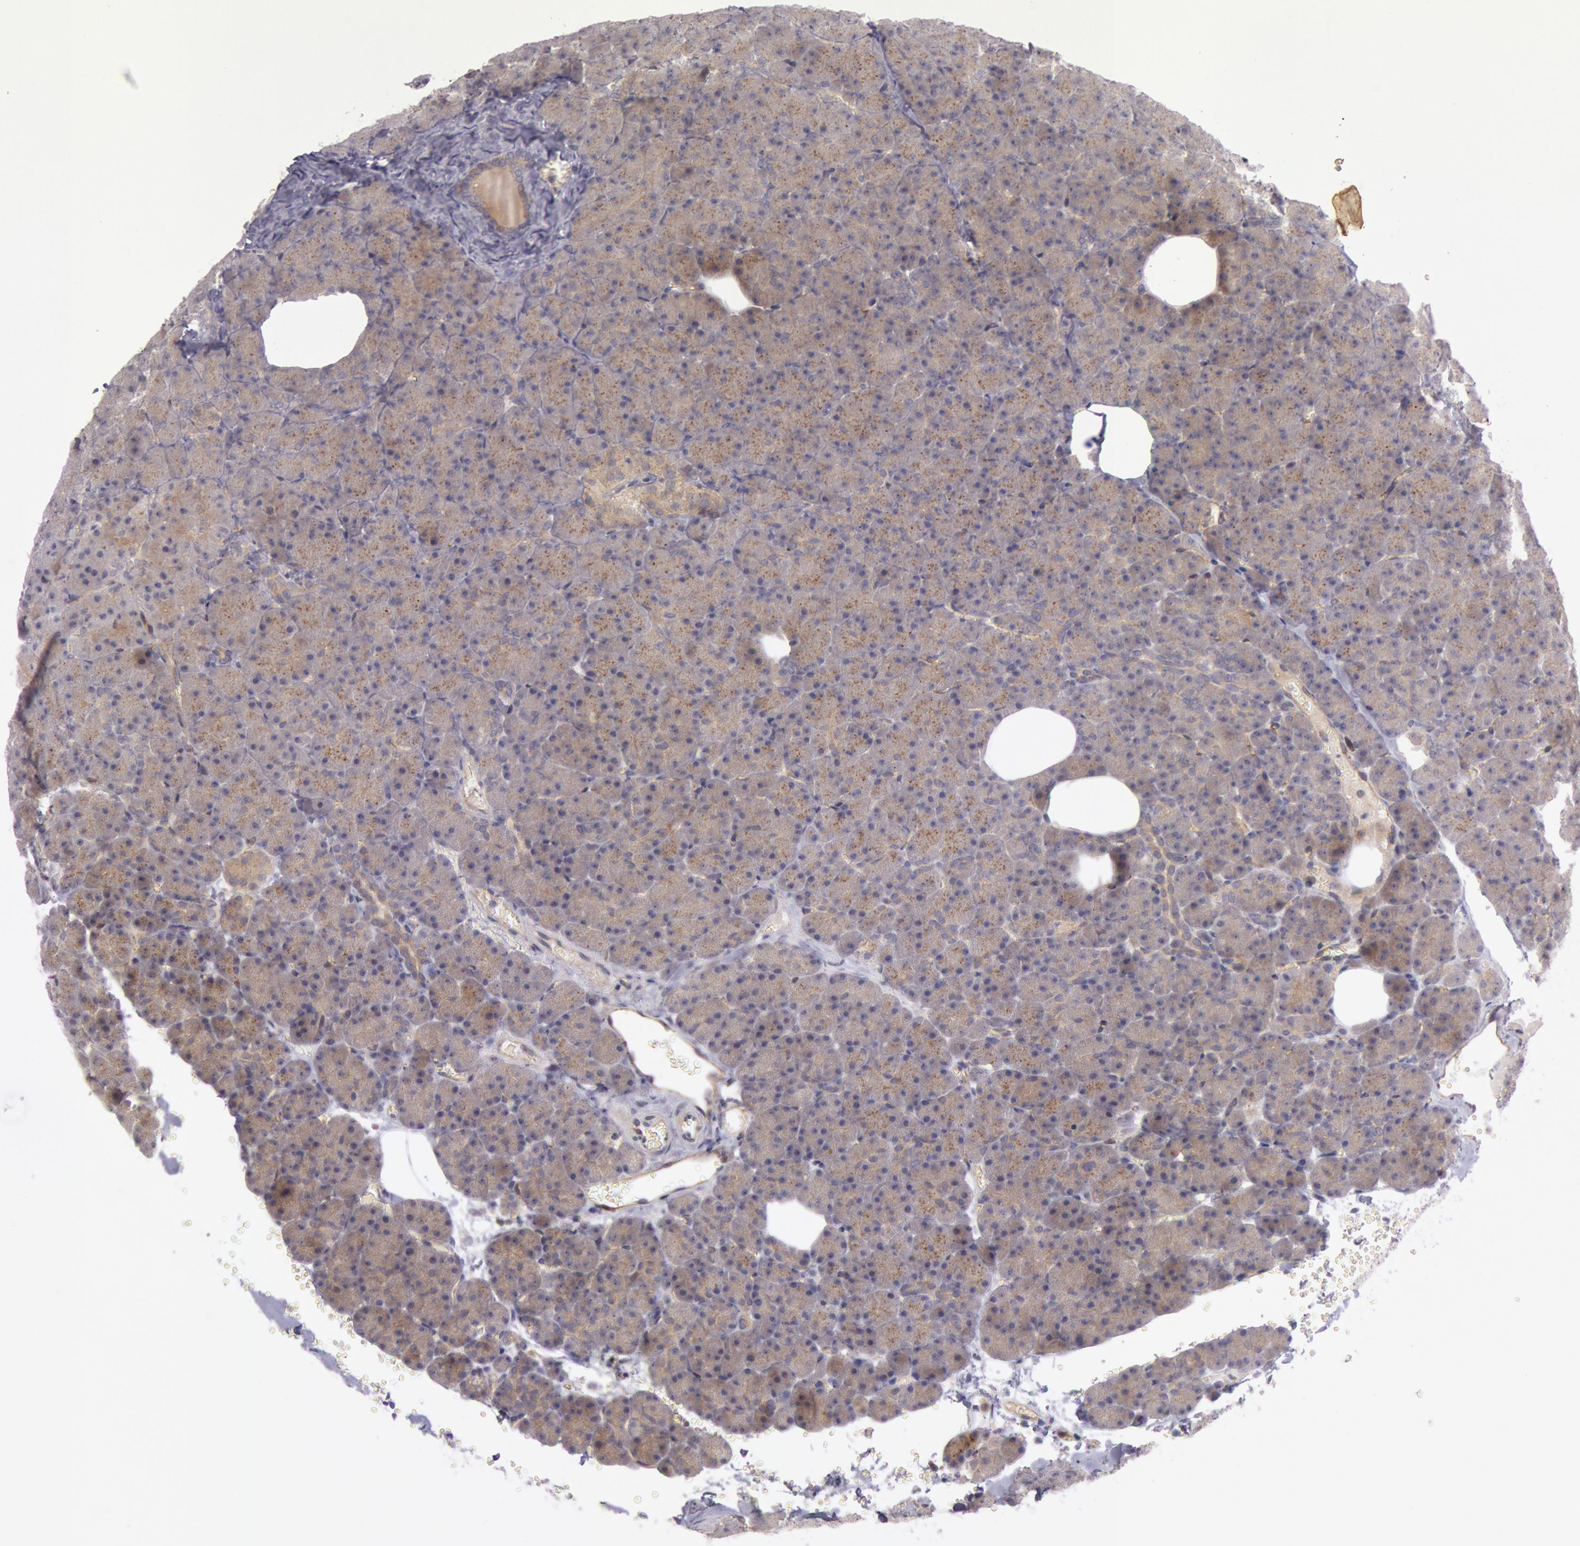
{"staining": {"intensity": "weak", "quantity": ">75%", "location": "cytoplasmic/membranous"}, "tissue": "pancreas", "cell_type": "Exocrine glandular cells", "image_type": "normal", "snomed": [{"axis": "morphology", "description": "Normal tissue, NOS"}, {"axis": "topography", "description": "Pancreas"}], "caption": "An immunohistochemistry (IHC) histopathology image of unremarkable tissue is shown. Protein staining in brown shows weak cytoplasmic/membranous positivity in pancreas within exocrine glandular cells. Immunohistochemistry (ihc) stains the protein of interest in brown and the nuclei are stained blue.", "gene": "TRIB2", "patient": {"sex": "female", "age": 35}}